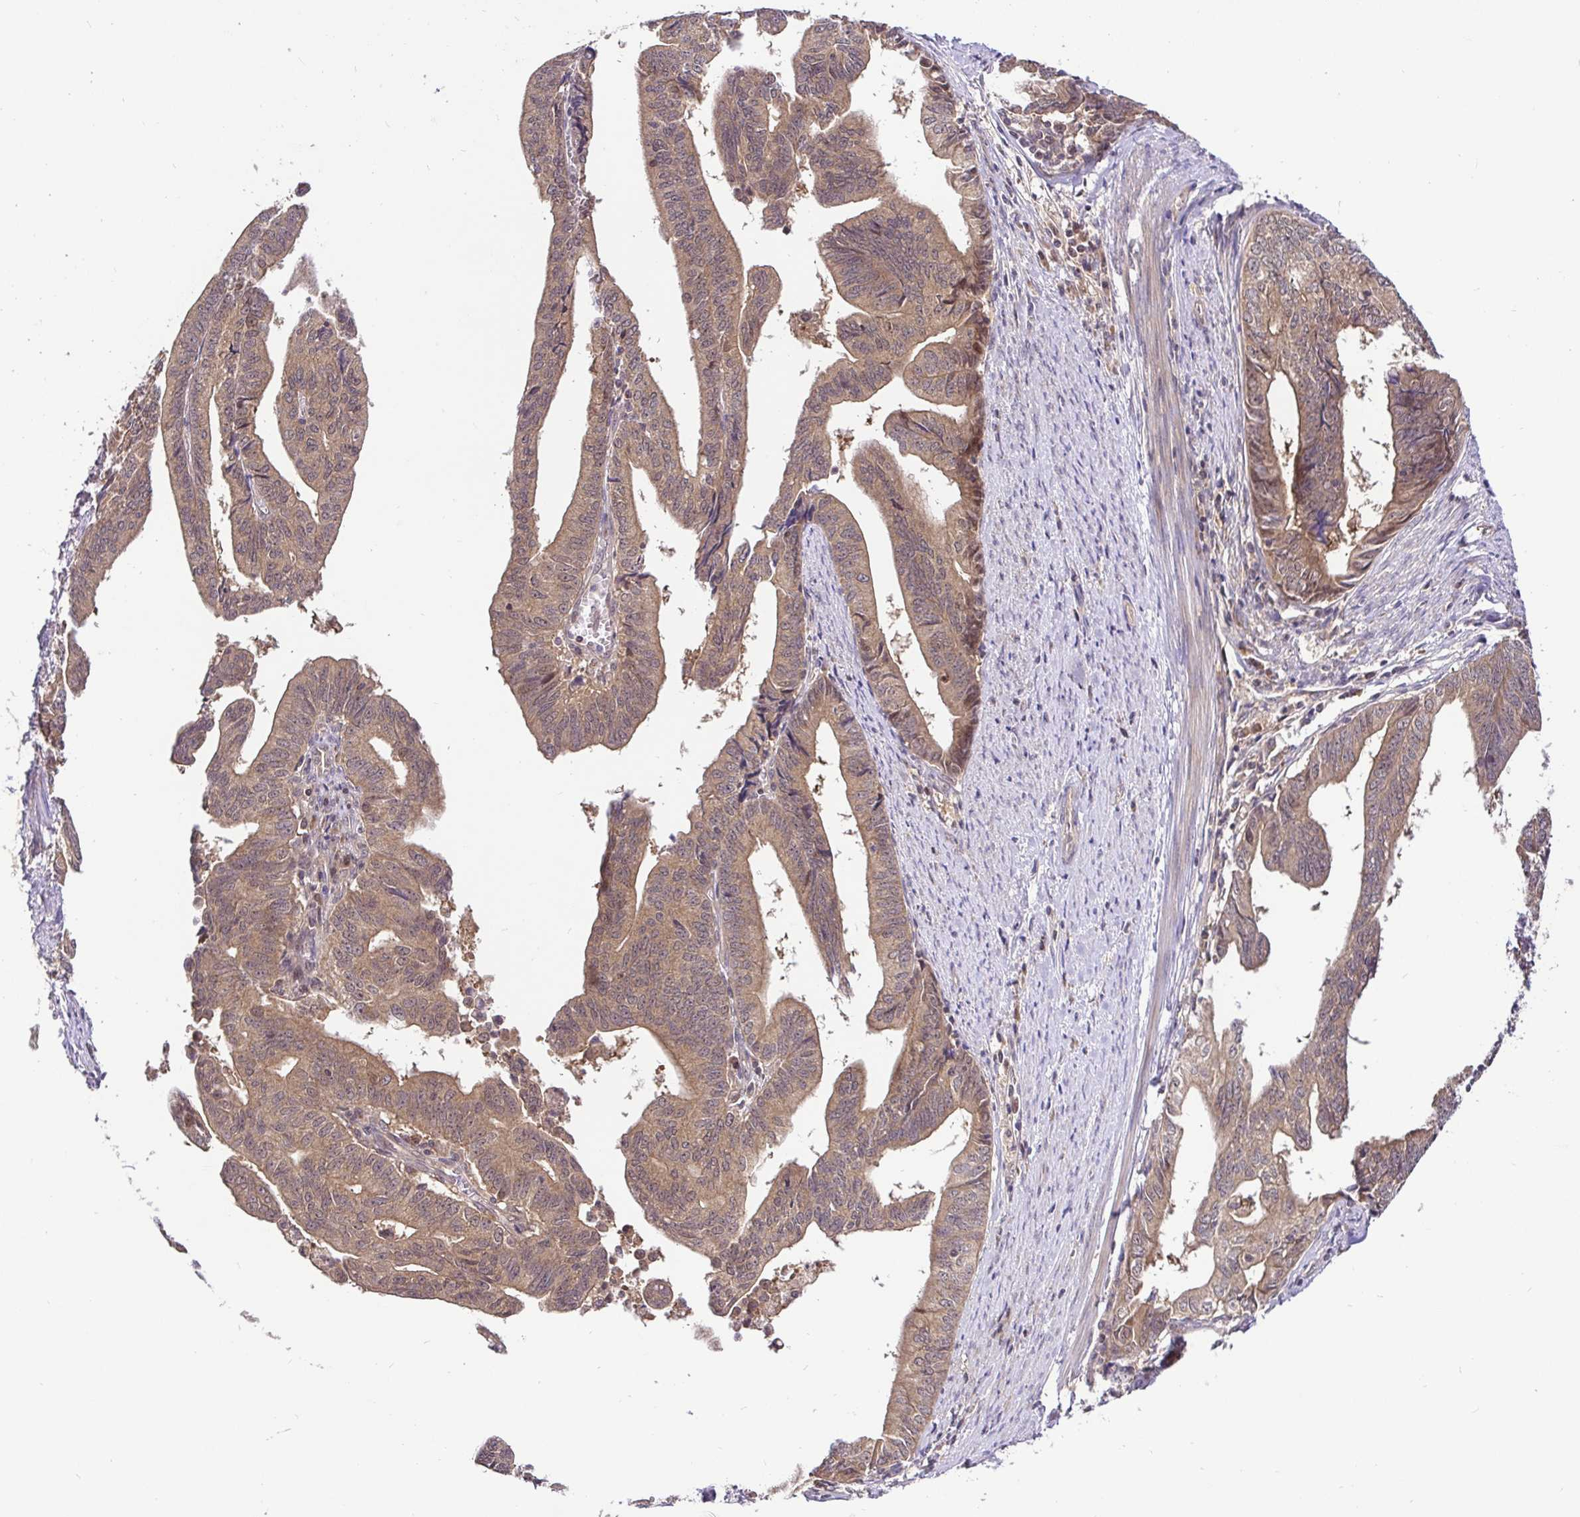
{"staining": {"intensity": "moderate", "quantity": ">75%", "location": "cytoplasmic/membranous,nuclear"}, "tissue": "endometrial cancer", "cell_type": "Tumor cells", "image_type": "cancer", "snomed": [{"axis": "morphology", "description": "Adenocarcinoma, NOS"}, {"axis": "topography", "description": "Endometrium"}], "caption": "Human adenocarcinoma (endometrial) stained for a protein (brown) demonstrates moderate cytoplasmic/membranous and nuclear positive staining in about >75% of tumor cells.", "gene": "UBE2M", "patient": {"sex": "female", "age": 65}}